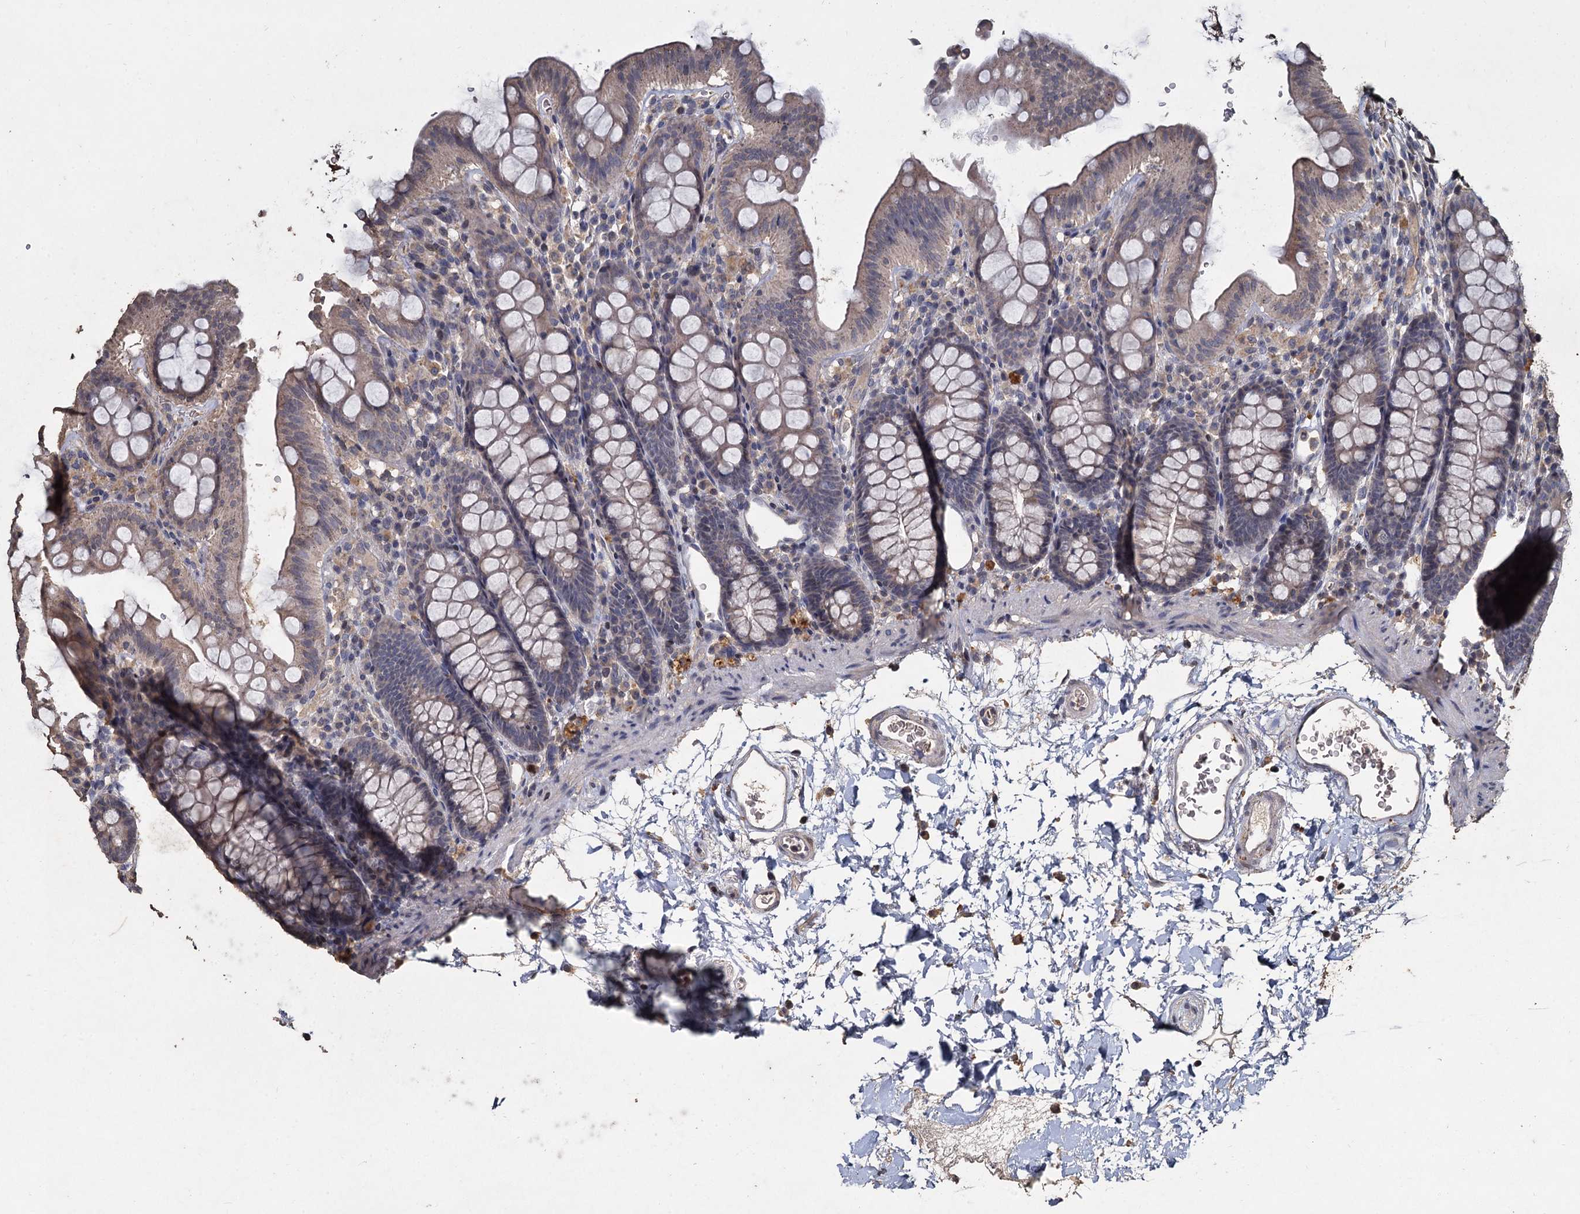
{"staining": {"intensity": "weak", "quantity": ">75%", "location": "cytoplasmic/membranous"}, "tissue": "colon", "cell_type": "Endothelial cells", "image_type": "normal", "snomed": [{"axis": "morphology", "description": "Normal tissue, NOS"}, {"axis": "topography", "description": "Colon"}], "caption": "Brown immunohistochemical staining in unremarkable human colon demonstrates weak cytoplasmic/membranous staining in approximately >75% of endothelial cells. Nuclei are stained in blue.", "gene": "CCDC61", "patient": {"sex": "male", "age": 75}}